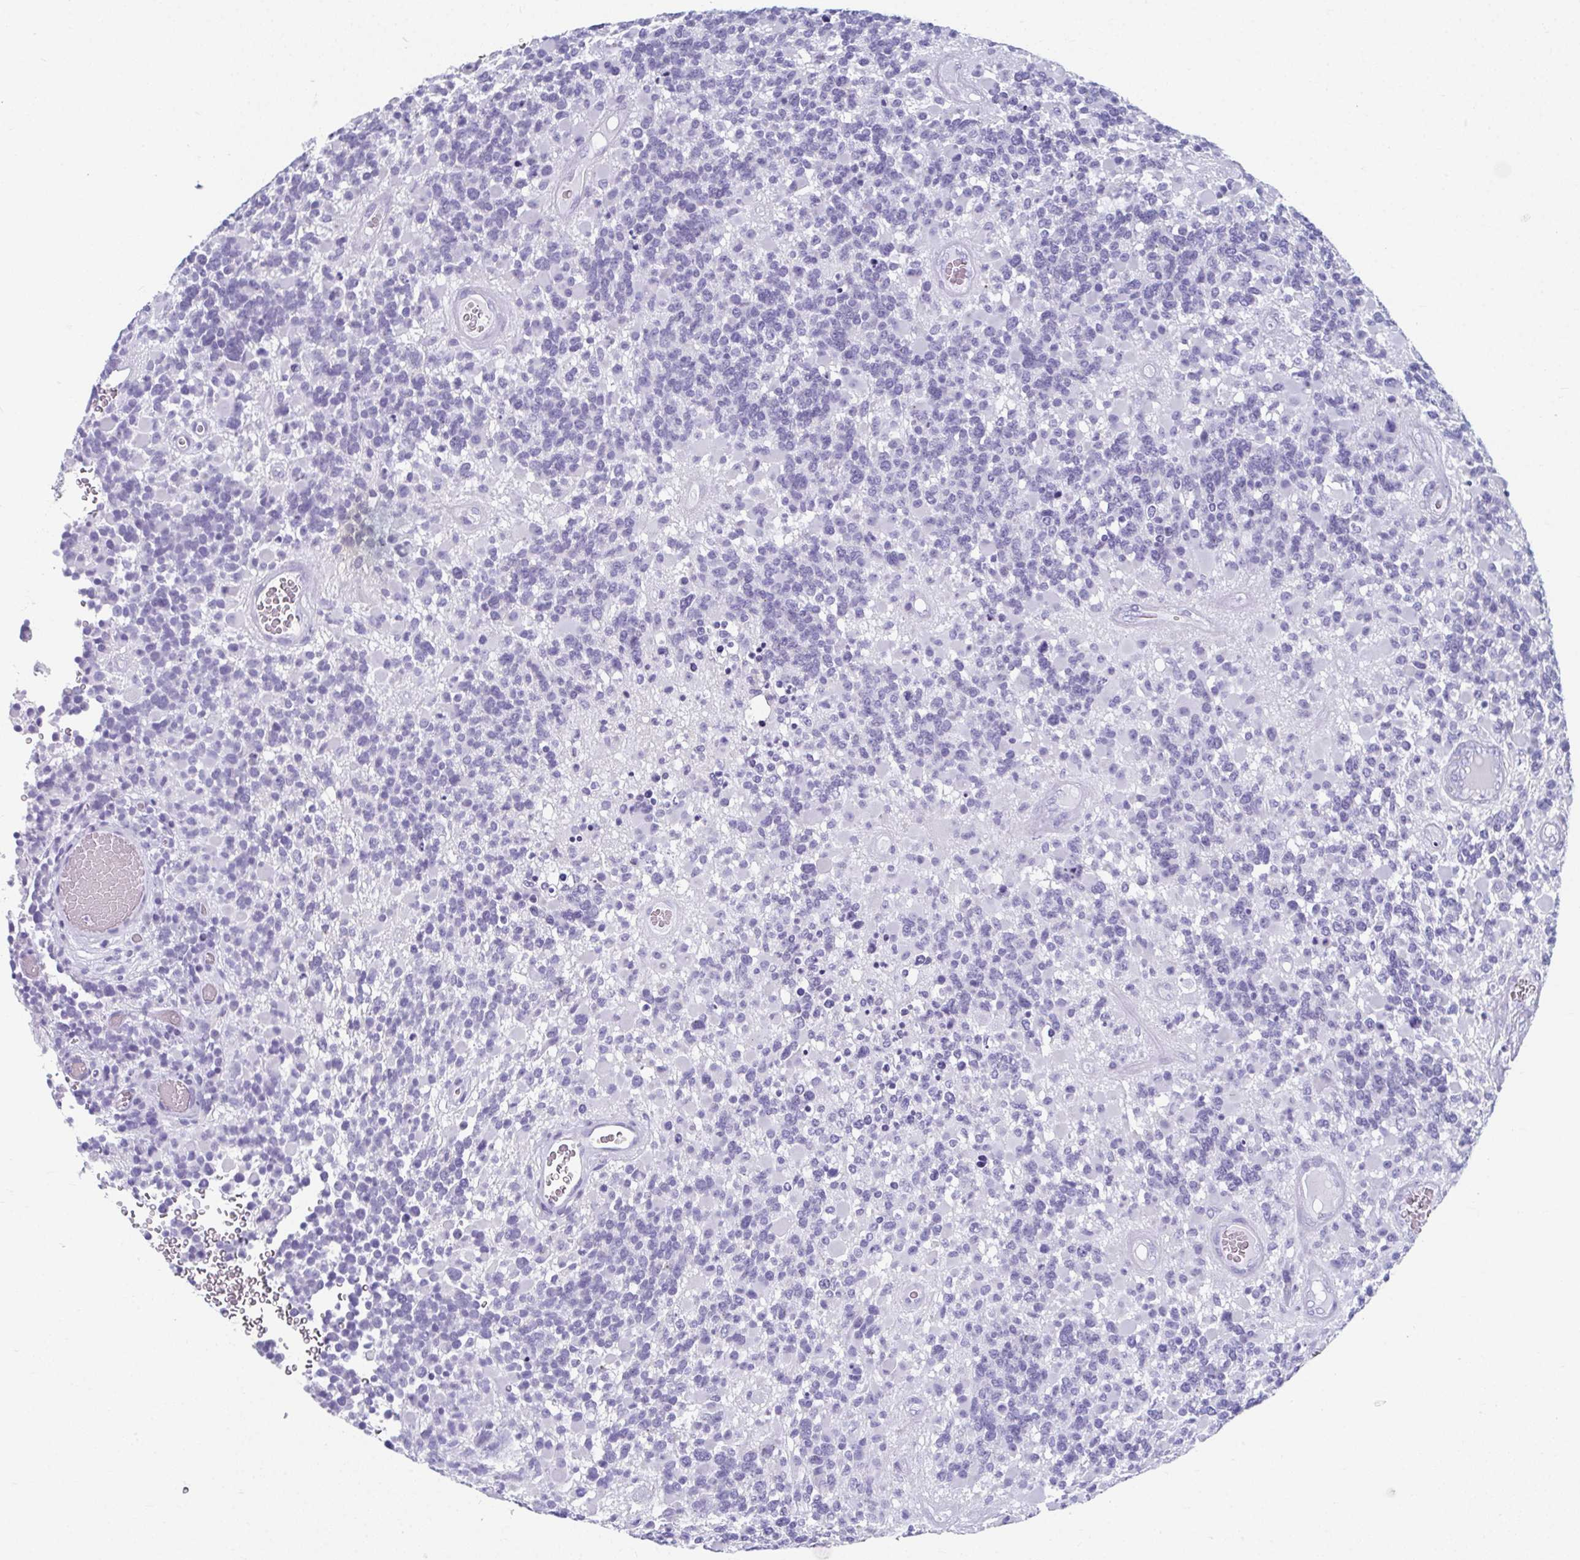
{"staining": {"intensity": "negative", "quantity": "none", "location": "none"}, "tissue": "glioma", "cell_type": "Tumor cells", "image_type": "cancer", "snomed": [{"axis": "morphology", "description": "Glioma, malignant, High grade"}, {"axis": "topography", "description": "Brain"}], "caption": "Histopathology image shows no protein staining in tumor cells of high-grade glioma (malignant) tissue.", "gene": "GHRL", "patient": {"sex": "female", "age": 40}}